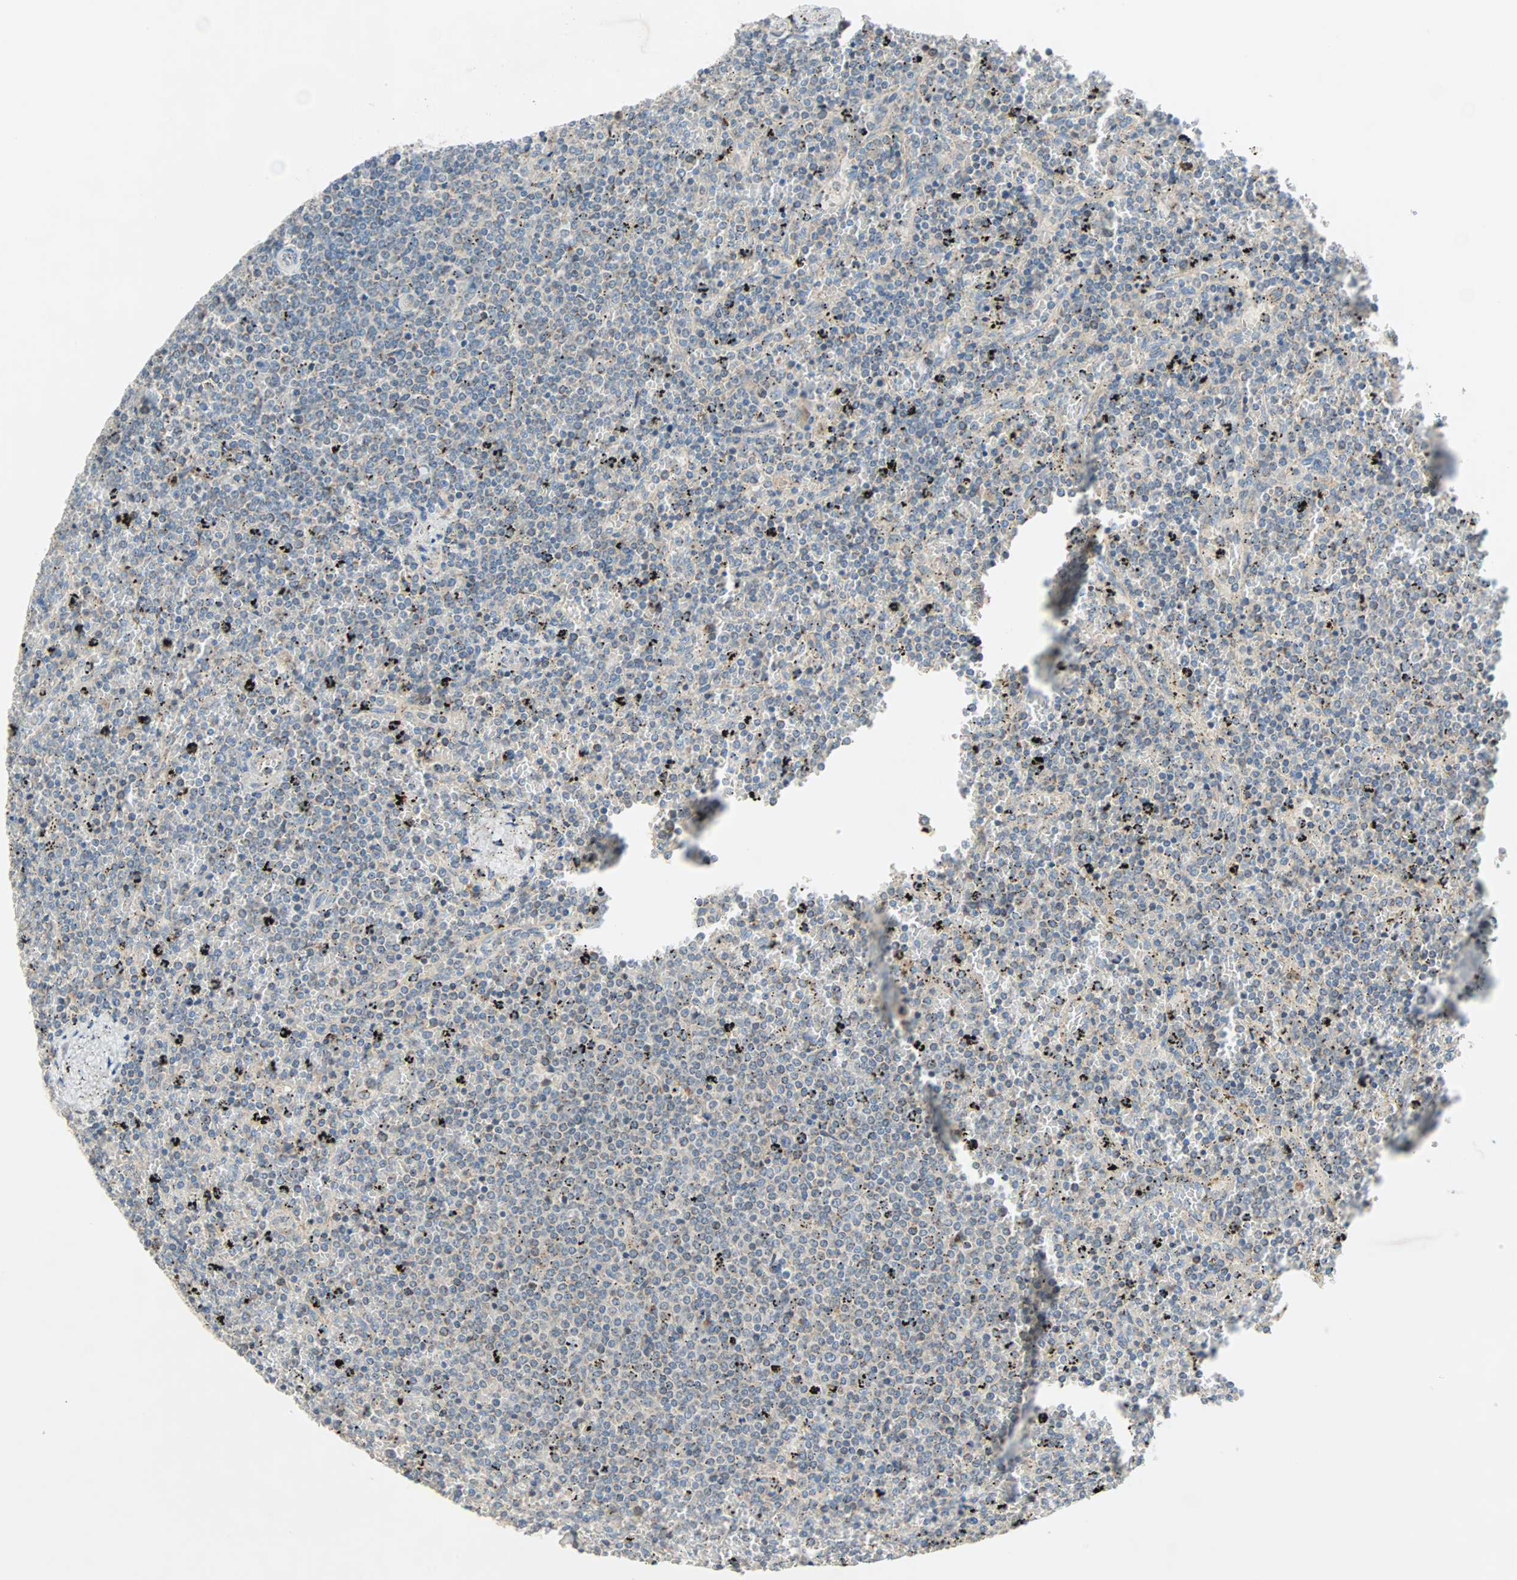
{"staining": {"intensity": "weak", "quantity": "25%-75%", "location": "cytoplasmic/membranous"}, "tissue": "lymphoma", "cell_type": "Tumor cells", "image_type": "cancer", "snomed": [{"axis": "morphology", "description": "Malignant lymphoma, non-Hodgkin's type, Low grade"}, {"axis": "topography", "description": "Spleen"}], "caption": "Low-grade malignant lymphoma, non-Hodgkin's type was stained to show a protein in brown. There is low levels of weak cytoplasmic/membranous expression in about 25%-75% of tumor cells.", "gene": "XYLT1", "patient": {"sex": "female", "age": 77}}